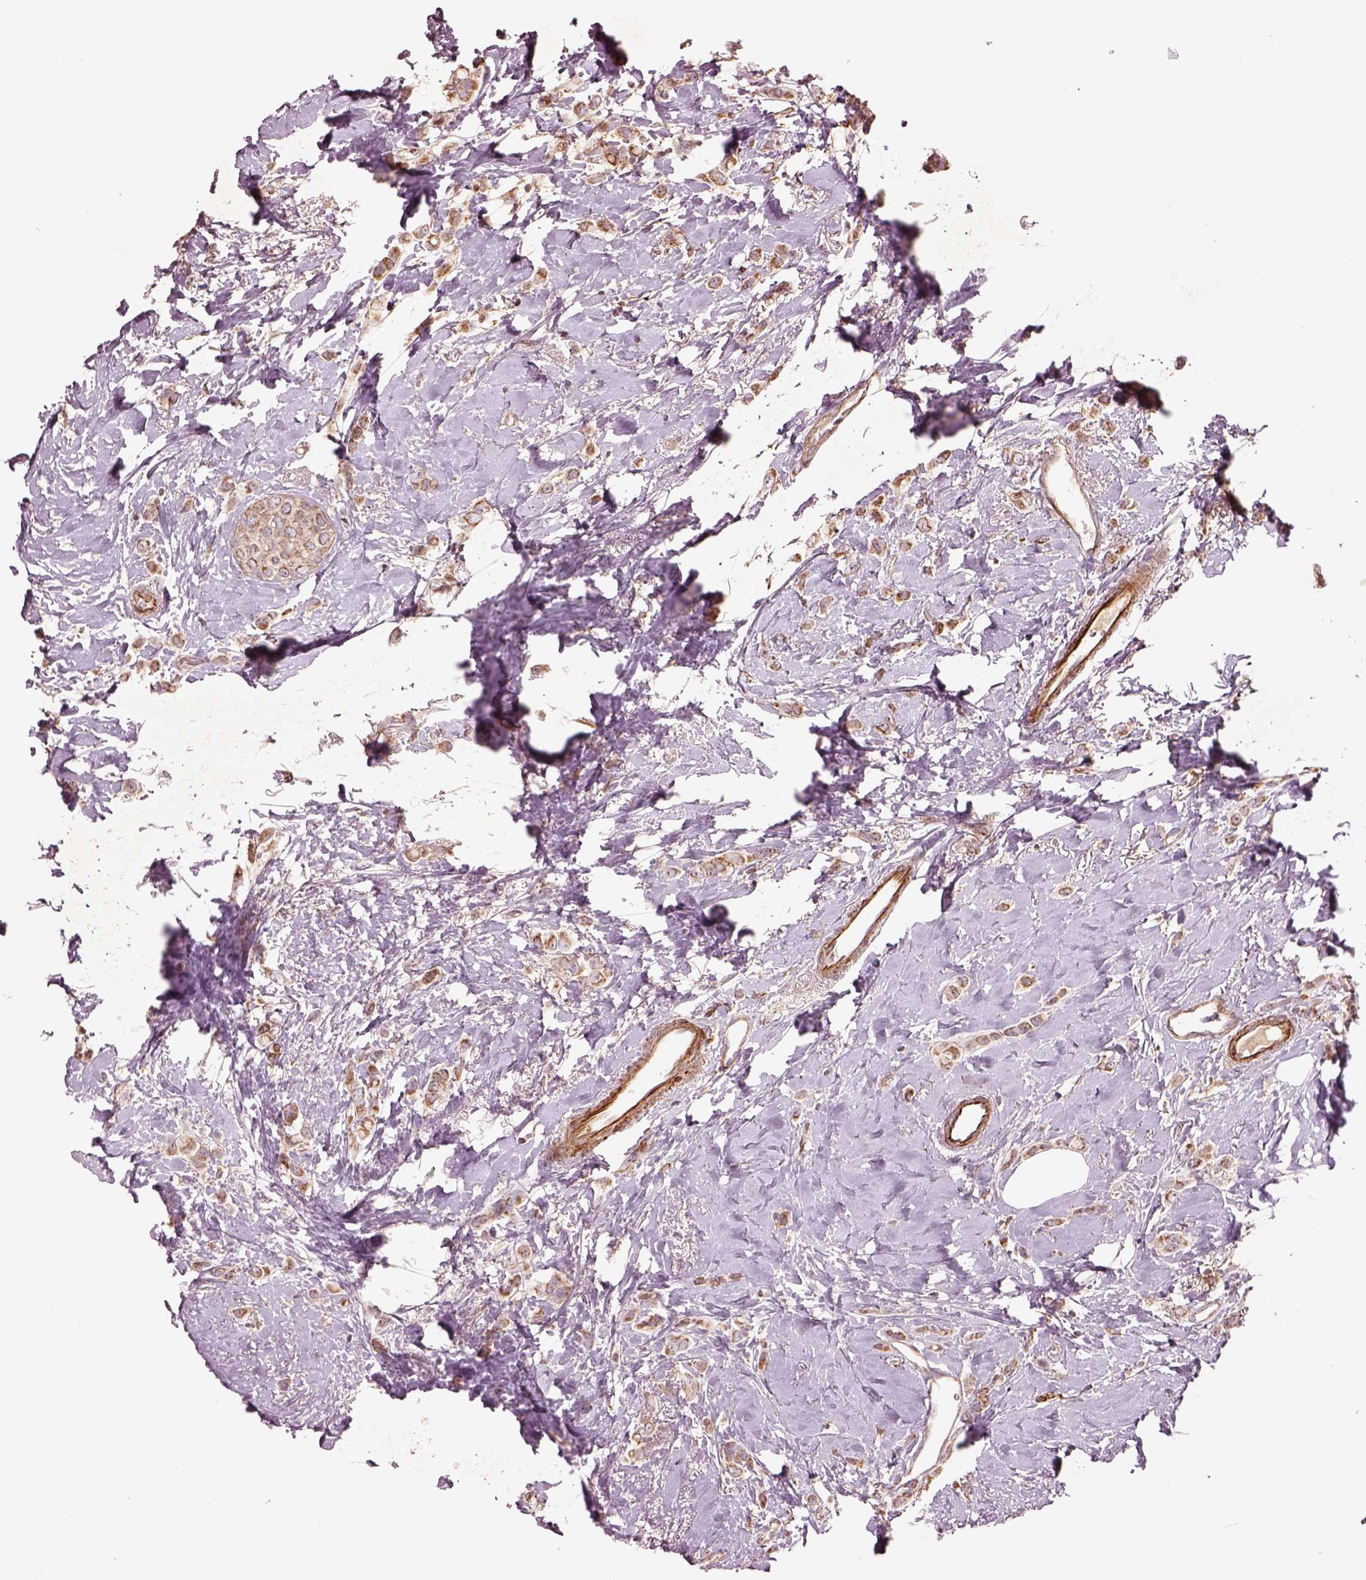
{"staining": {"intensity": "moderate", "quantity": ">75%", "location": "cytoplasmic/membranous"}, "tissue": "breast cancer", "cell_type": "Tumor cells", "image_type": "cancer", "snomed": [{"axis": "morphology", "description": "Lobular carcinoma"}, {"axis": "topography", "description": "Breast"}], "caption": "Breast lobular carcinoma stained with DAB immunohistochemistry demonstrates medium levels of moderate cytoplasmic/membranous staining in about >75% of tumor cells.", "gene": "SLC25A5", "patient": {"sex": "female", "age": 66}}